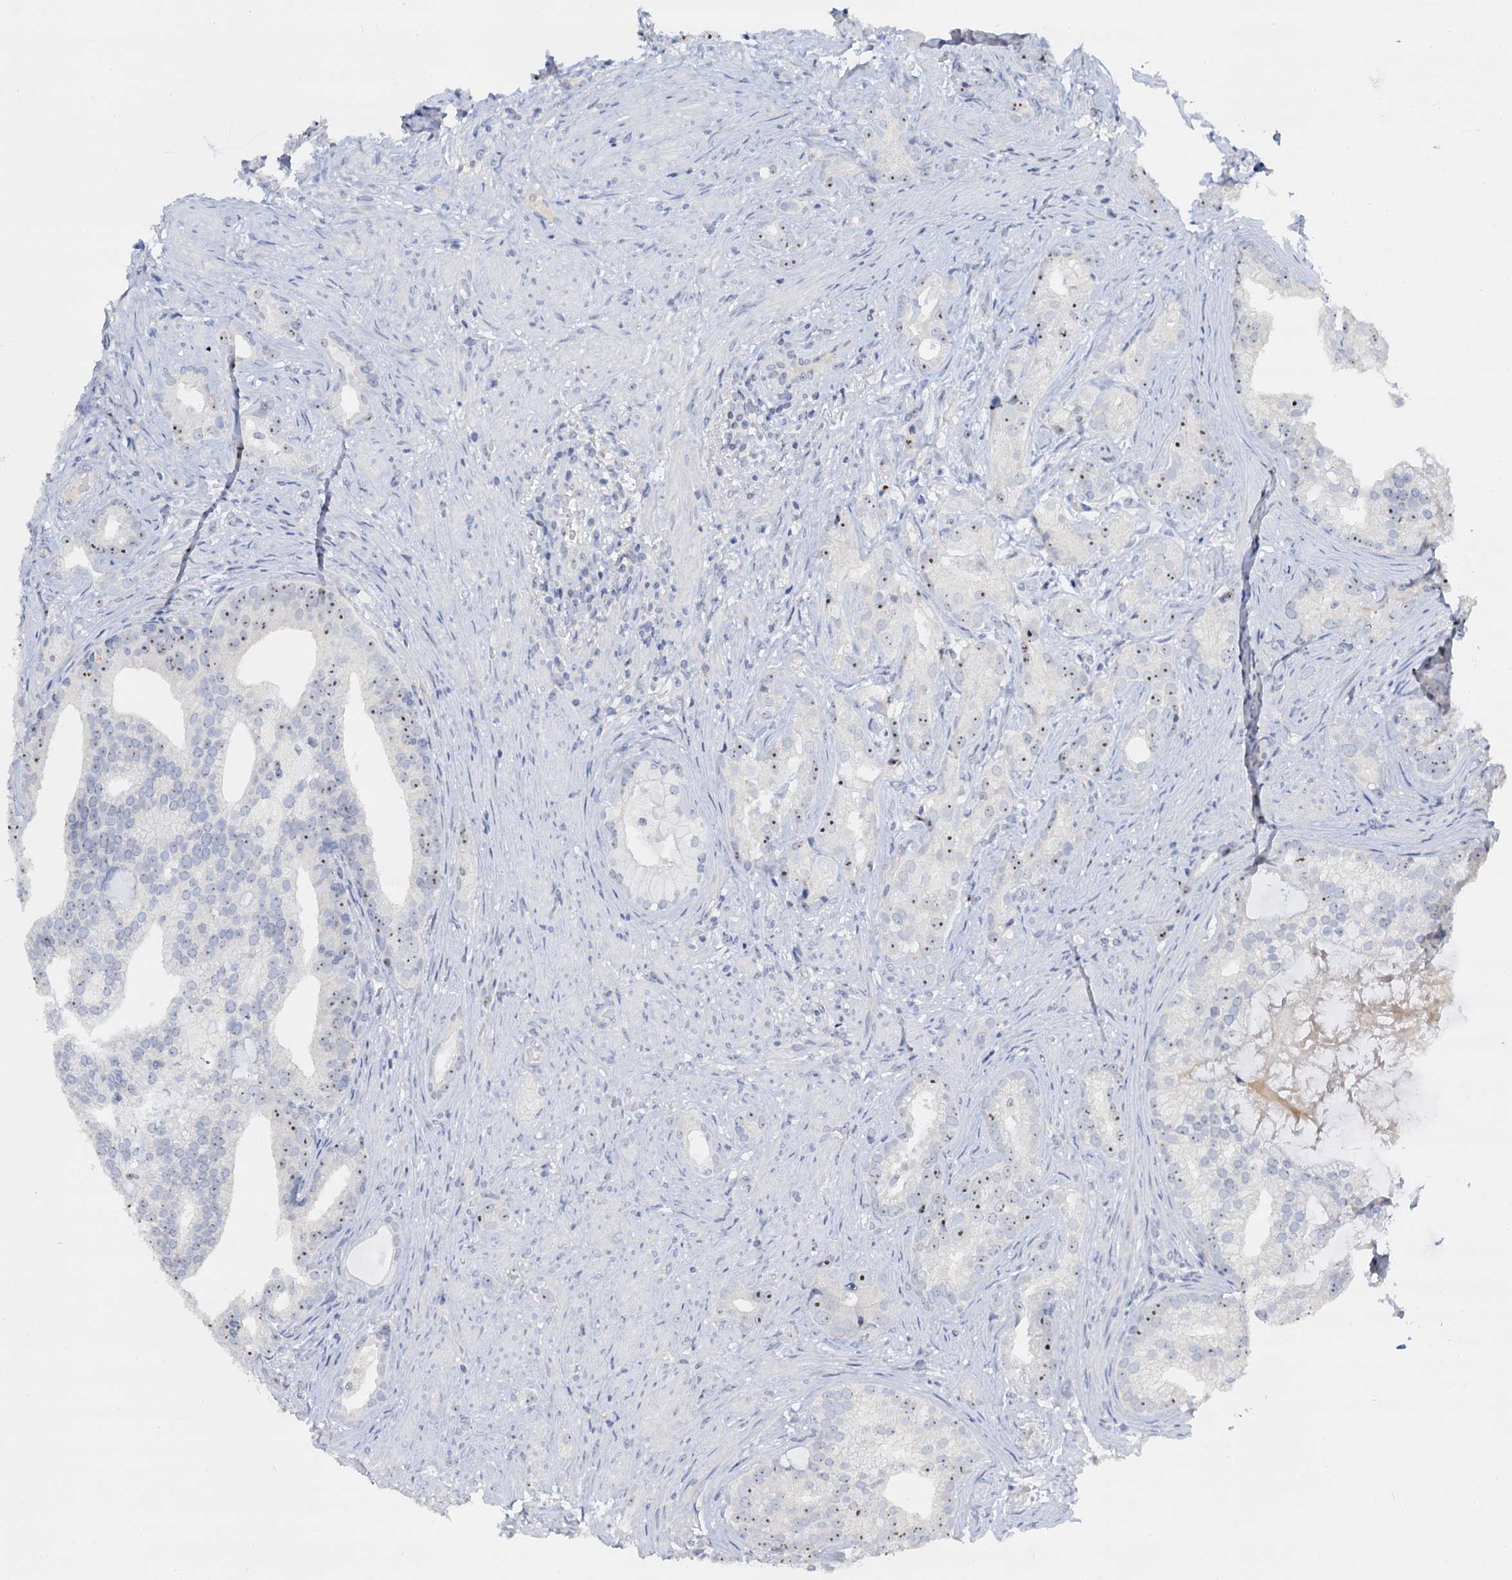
{"staining": {"intensity": "moderate", "quantity": "<25%", "location": "nuclear"}, "tissue": "prostate cancer", "cell_type": "Tumor cells", "image_type": "cancer", "snomed": [{"axis": "morphology", "description": "Adenocarcinoma, Low grade"}, {"axis": "topography", "description": "Prostate"}], "caption": "The immunohistochemical stain shows moderate nuclear staining in tumor cells of prostate cancer tissue. The protein is stained brown, and the nuclei are stained in blue (DAB (3,3'-diaminobenzidine) IHC with brightfield microscopy, high magnification).", "gene": "NOP2", "patient": {"sex": "male", "age": 71}}